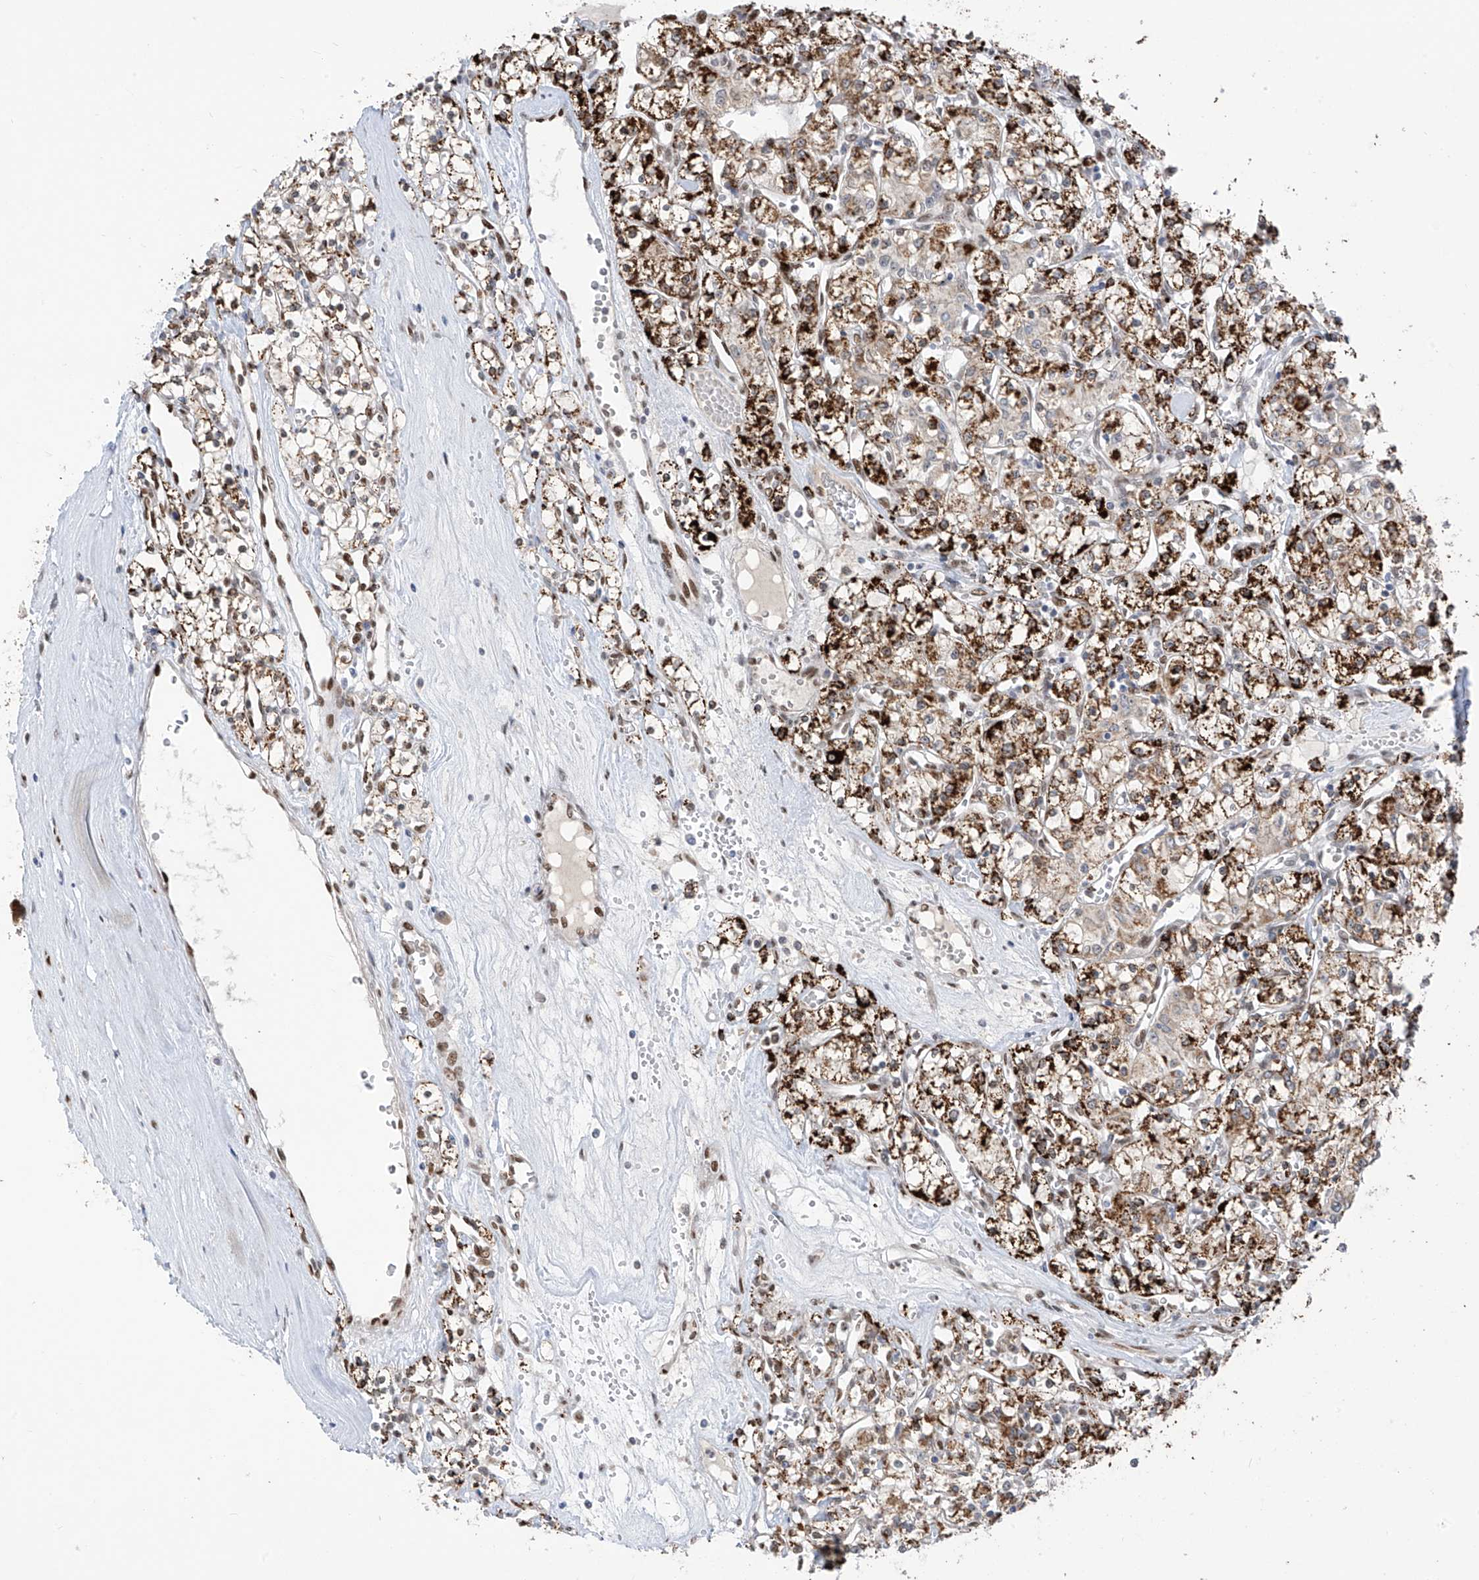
{"staining": {"intensity": "strong", "quantity": "25%-75%", "location": "cytoplasmic/membranous"}, "tissue": "renal cancer", "cell_type": "Tumor cells", "image_type": "cancer", "snomed": [{"axis": "morphology", "description": "Adenocarcinoma, NOS"}, {"axis": "topography", "description": "Kidney"}], "caption": "Immunohistochemical staining of human renal cancer reveals high levels of strong cytoplasmic/membranous expression in about 25%-75% of tumor cells. (Brightfield microscopy of DAB IHC at high magnification).", "gene": "PM20D2", "patient": {"sex": "female", "age": 59}}